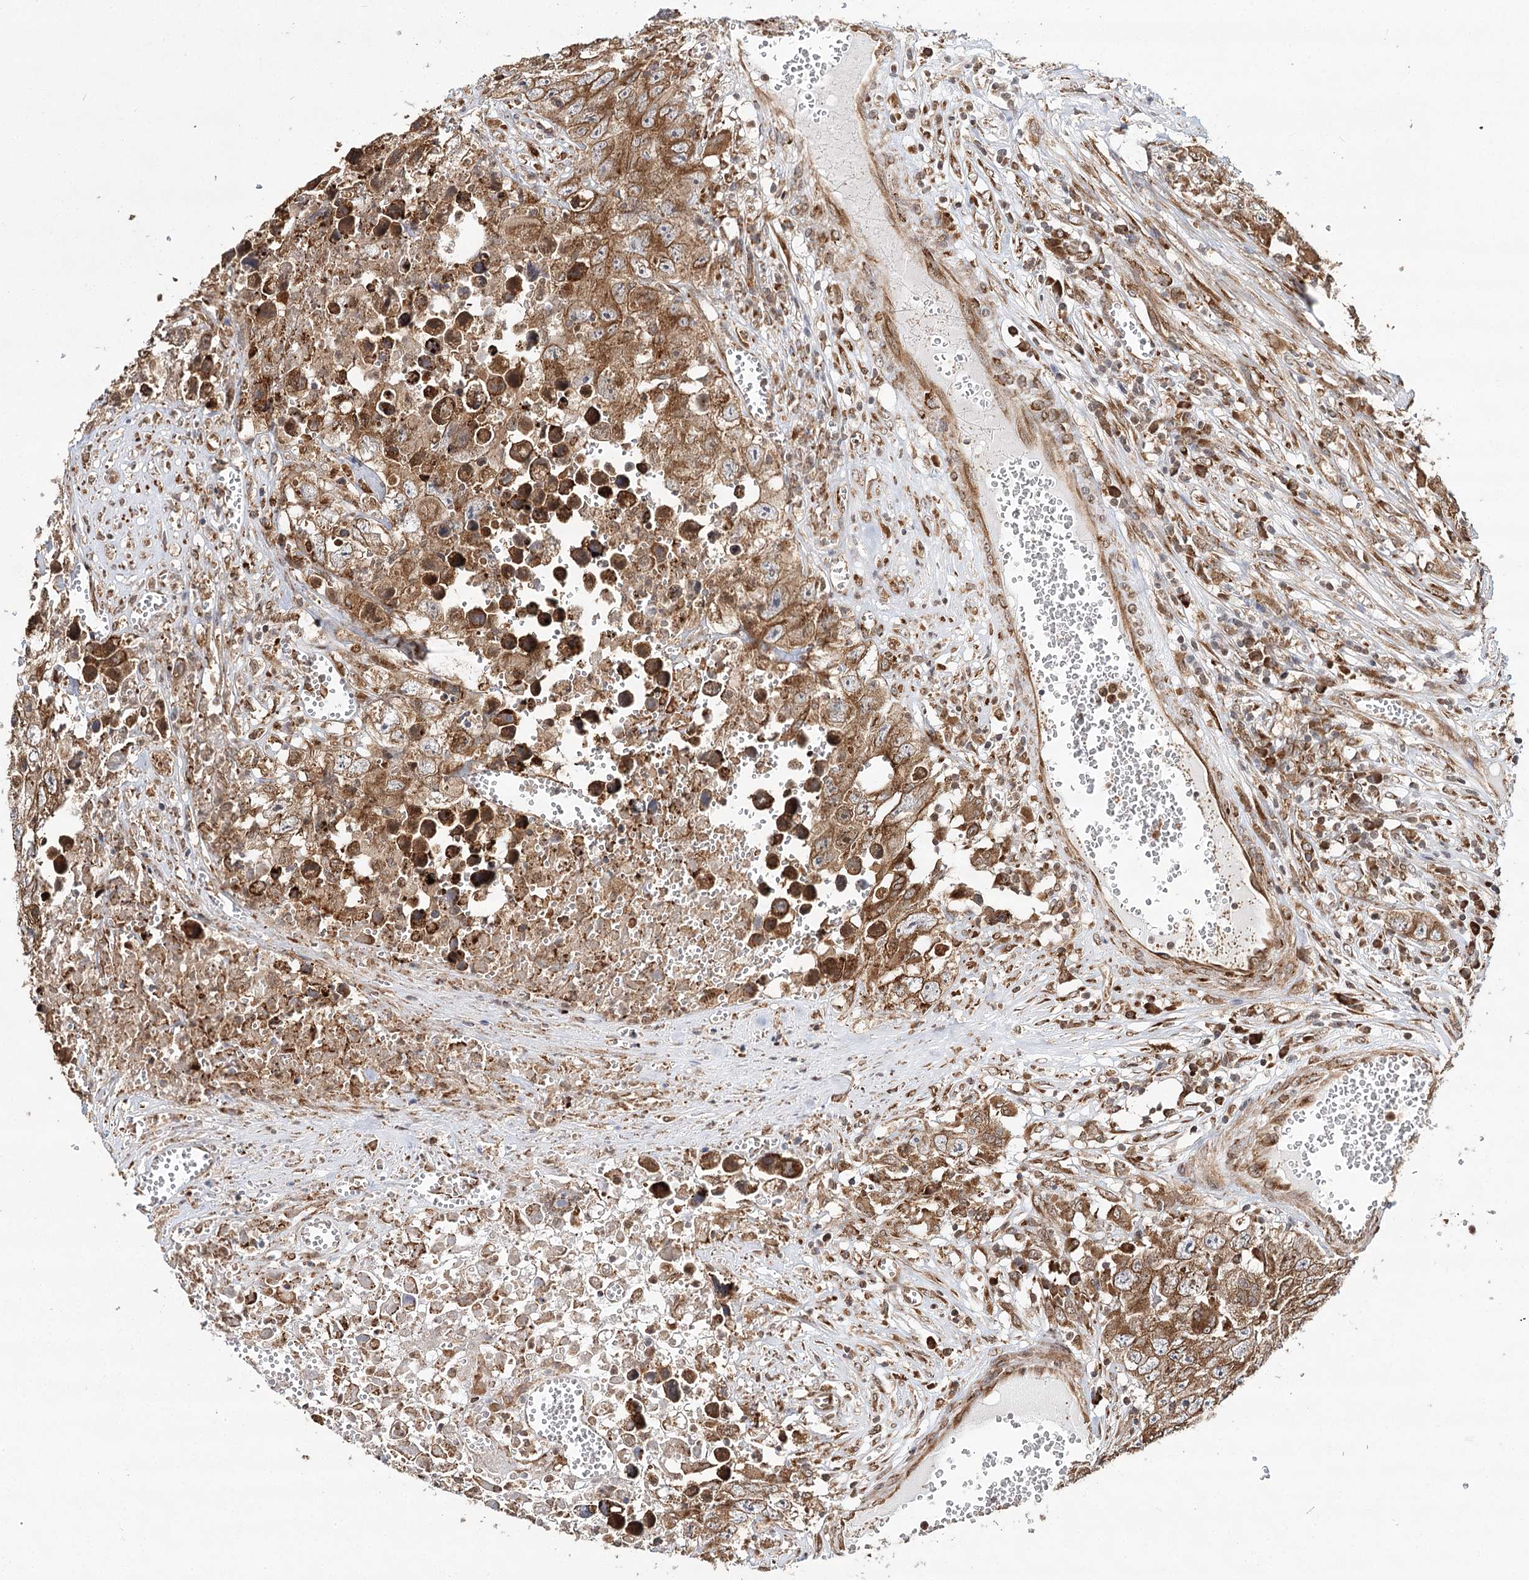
{"staining": {"intensity": "moderate", "quantity": ">75%", "location": "cytoplasmic/membranous"}, "tissue": "testis cancer", "cell_type": "Tumor cells", "image_type": "cancer", "snomed": [{"axis": "morphology", "description": "Seminoma, NOS"}, {"axis": "morphology", "description": "Carcinoma, Embryonal, NOS"}, {"axis": "topography", "description": "Testis"}], "caption": "The photomicrograph displays staining of testis cancer, revealing moderate cytoplasmic/membranous protein staining (brown color) within tumor cells.", "gene": "DNAJB14", "patient": {"sex": "male", "age": 43}}